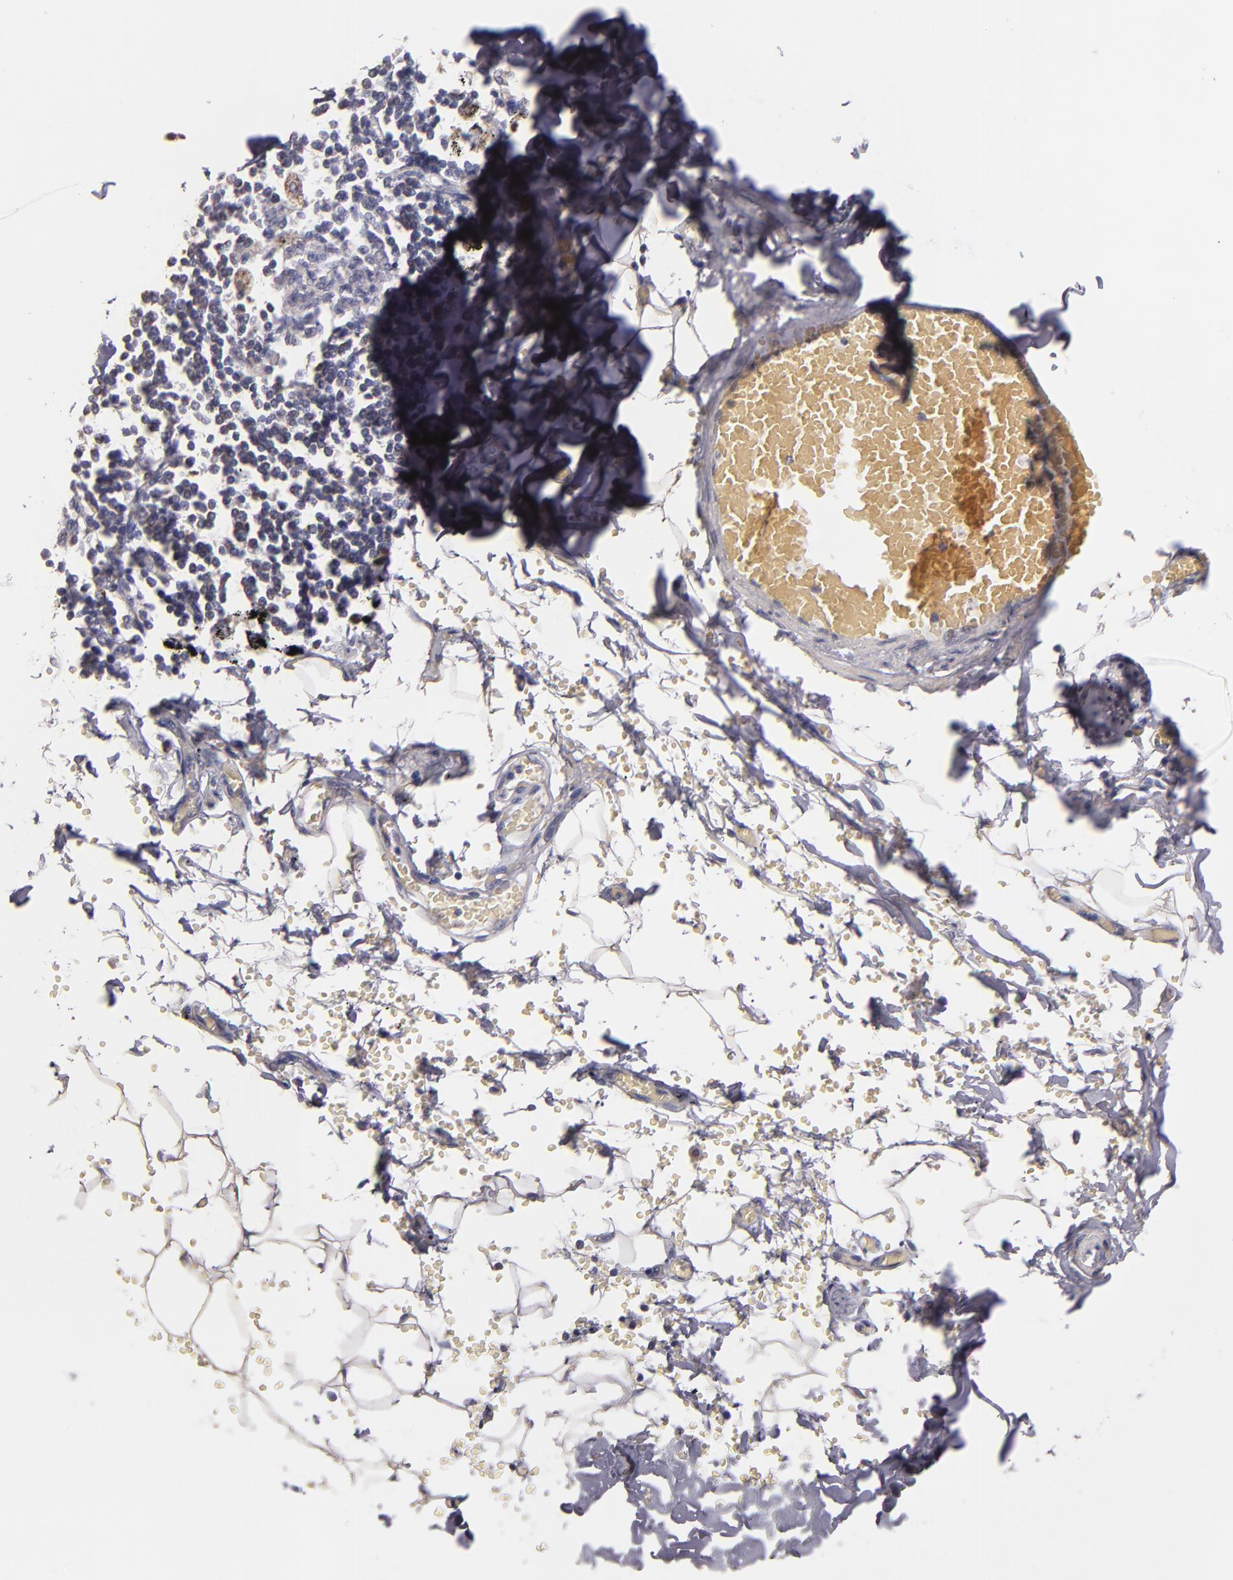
{"staining": {"intensity": "negative", "quantity": "none", "location": "none"}, "tissue": "adipose tissue", "cell_type": "Adipocytes", "image_type": "normal", "snomed": [{"axis": "morphology", "description": "Normal tissue, NOS"}, {"axis": "topography", "description": "Bronchus"}, {"axis": "topography", "description": "Lung"}], "caption": "Adipocytes show no significant protein expression in unremarkable adipose tissue. (Stains: DAB immunohistochemistry with hematoxylin counter stain, Microscopy: brightfield microscopy at high magnification).", "gene": "CLTA", "patient": {"sex": "female", "age": 56}}